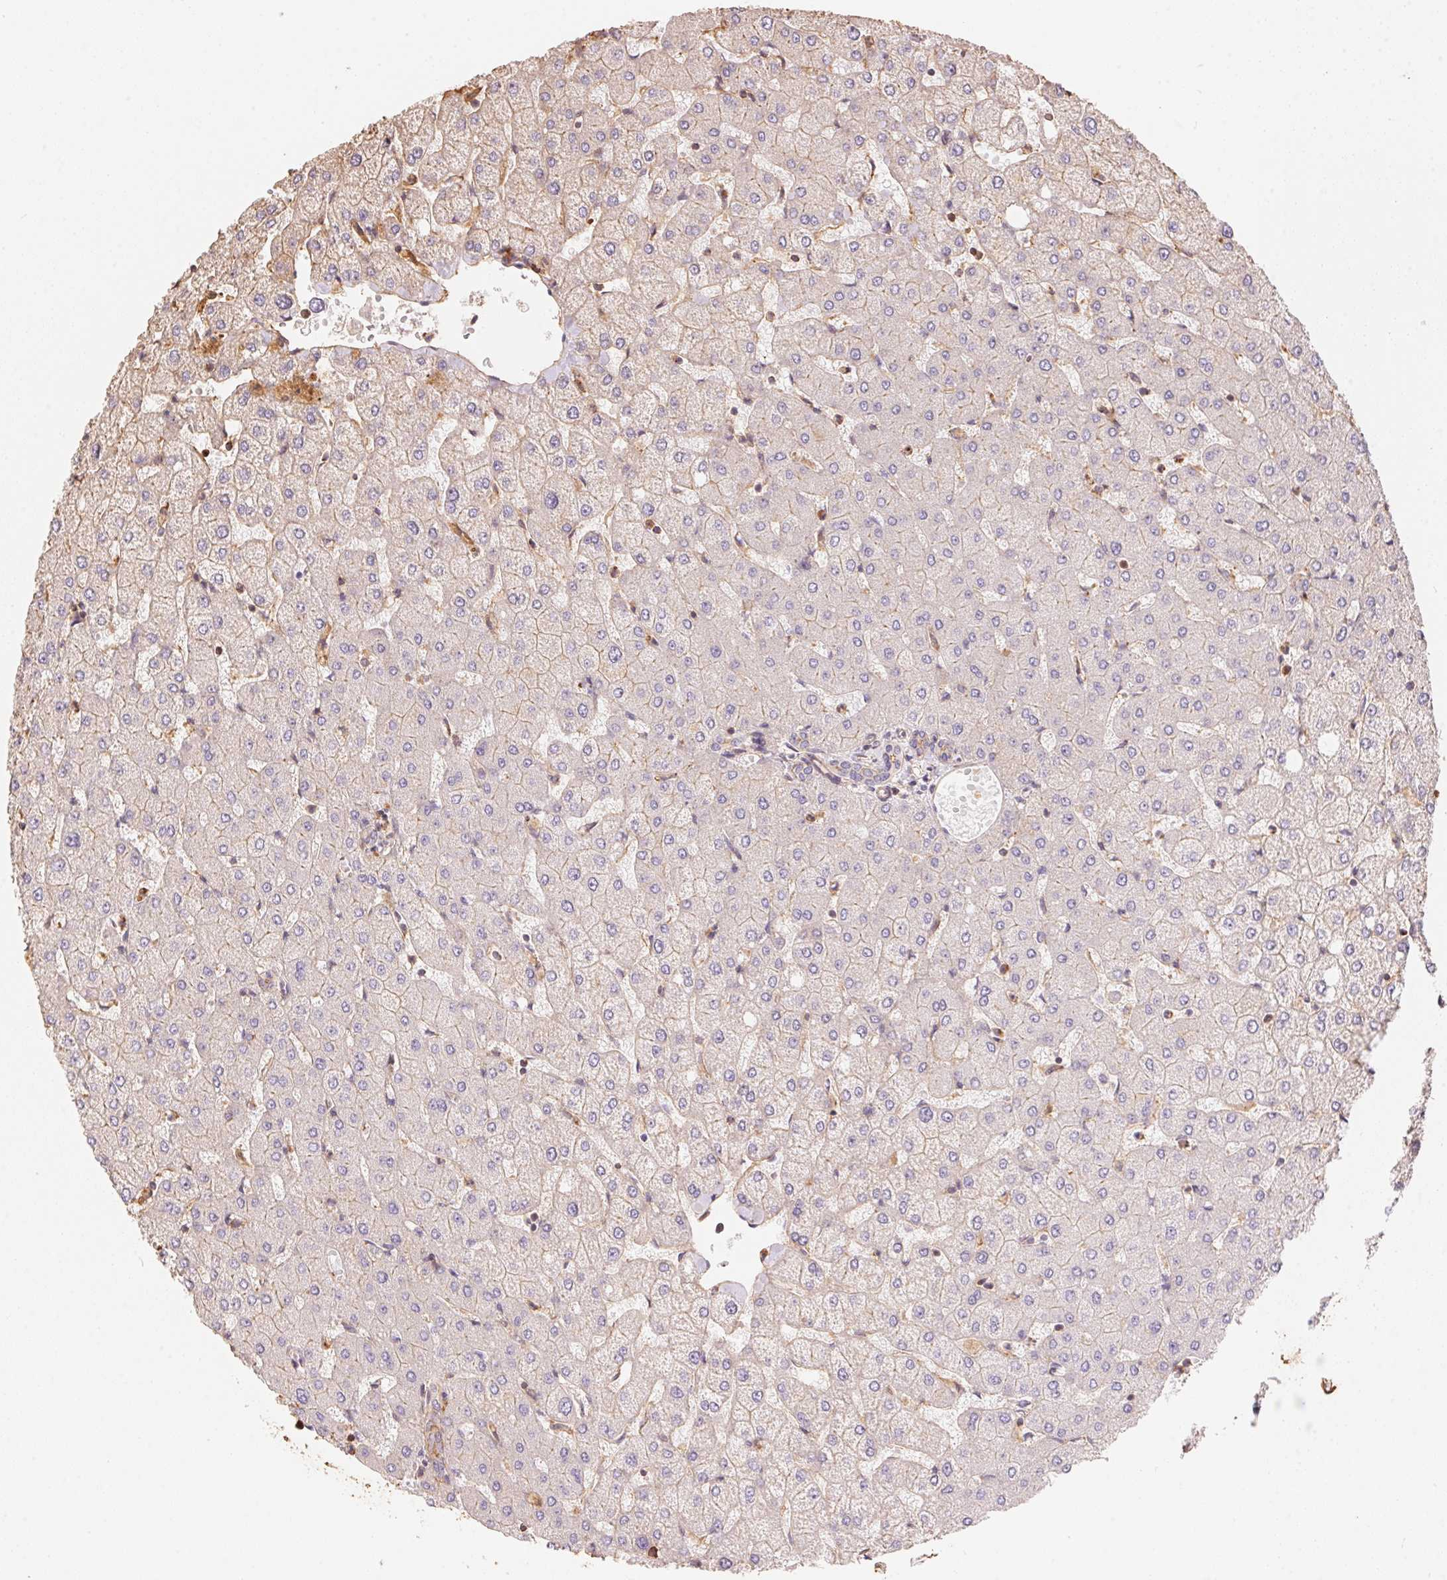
{"staining": {"intensity": "weak", "quantity": "<25%", "location": "cytoplasmic/membranous"}, "tissue": "liver", "cell_type": "Cholangiocytes", "image_type": "normal", "snomed": [{"axis": "morphology", "description": "Normal tissue, NOS"}, {"axis": "topography", "description": "Liver"}], "caption": "The image exhibits no staining of cholangiocytes in unremarkable liver.", "gene": "FRAS1", "patient": {"sex": "female", "age": 54}}